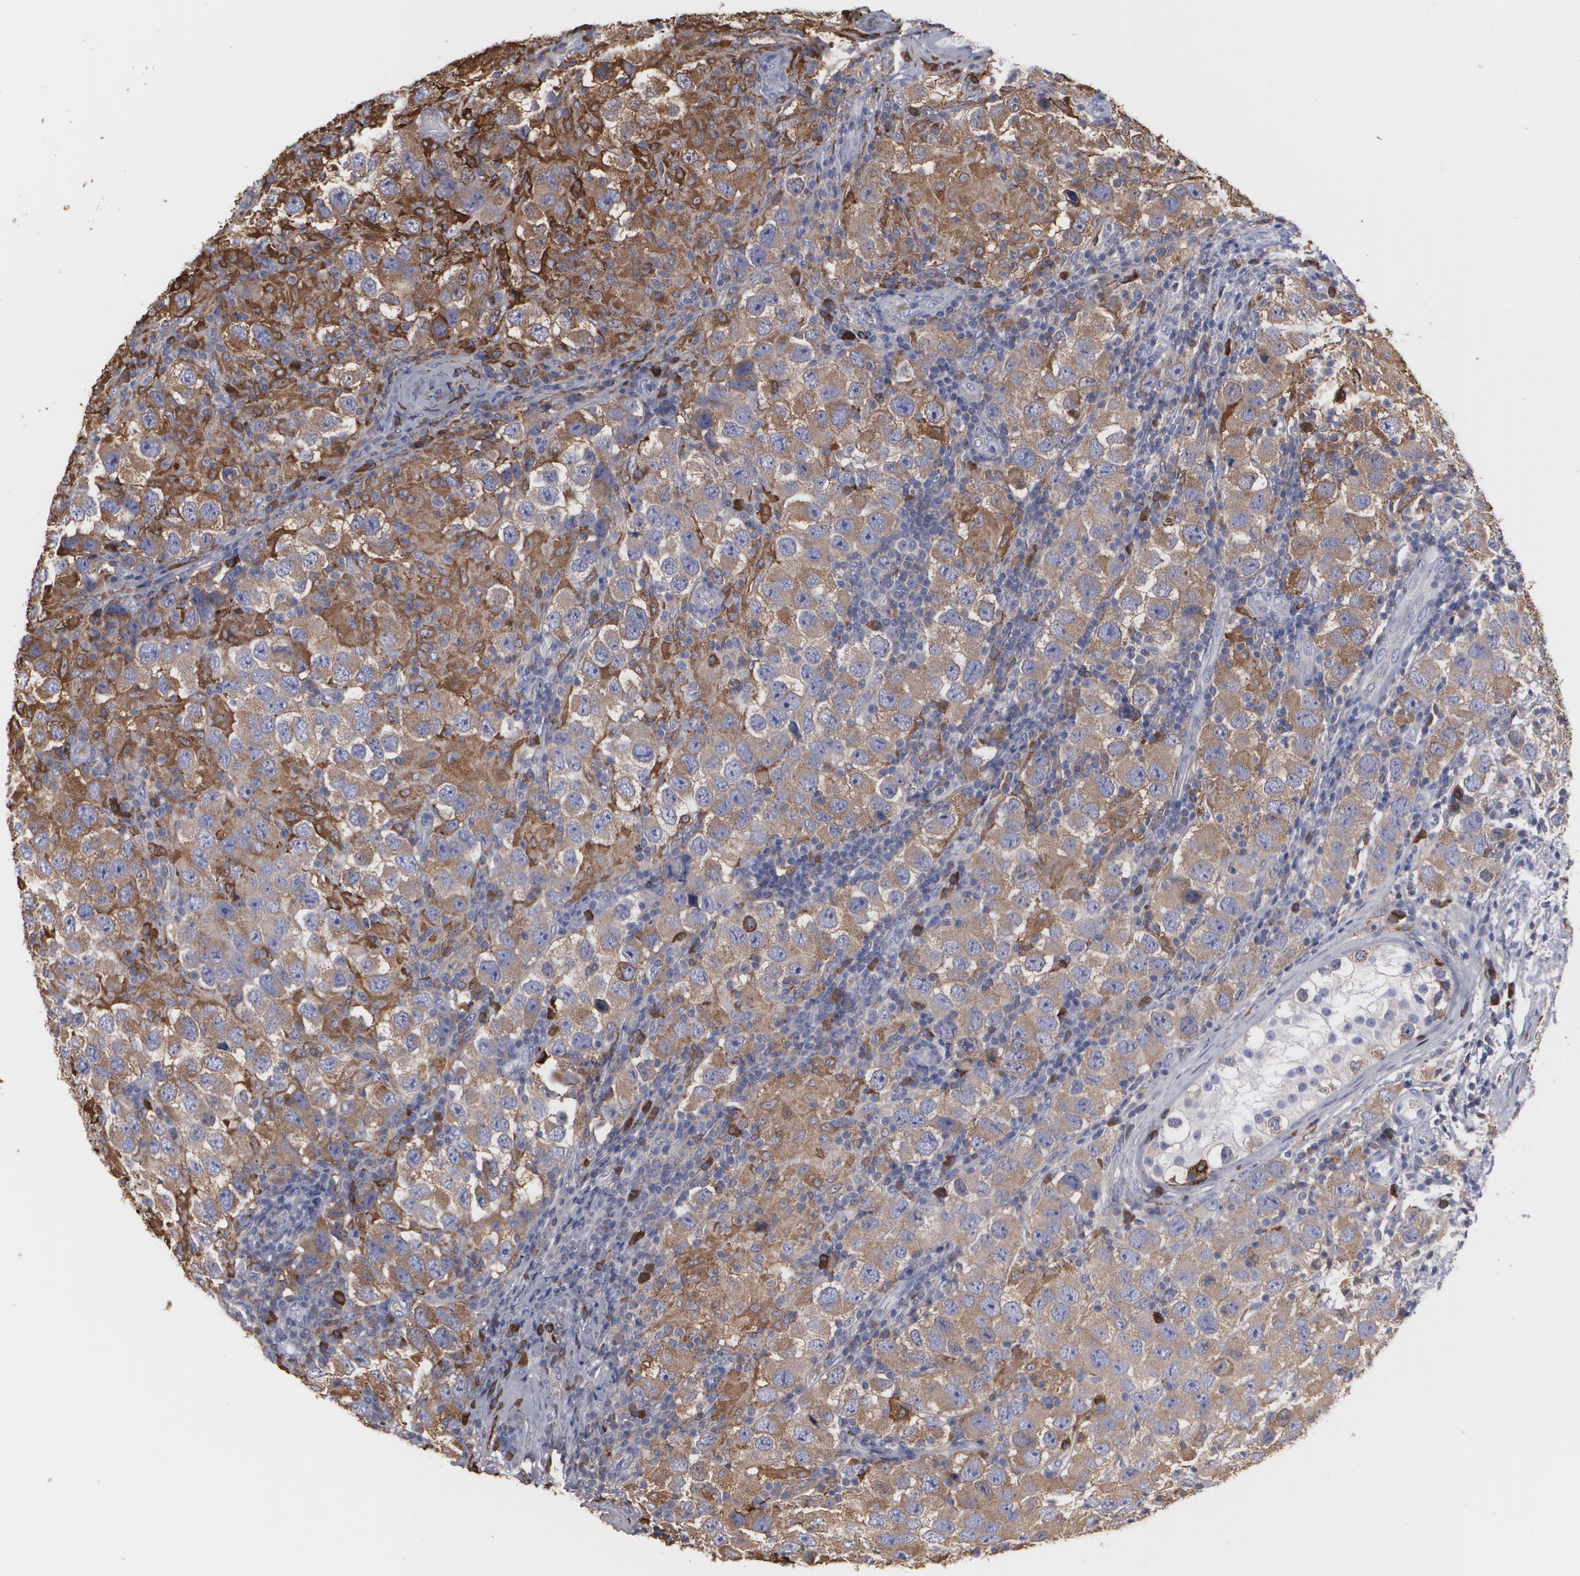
{"staining": {"intensity": "strong", "quantity": ">75%", "location": "cytoplasmic/membranous"}, "tissue": "testis cancer", "cell_type": "Tumor cells", "image_type": "cancer", "snomed": [{"axis": "morphology", "description": "Carcinoma, Embryonal, NOS"}, {"axis": "topography", "description": "Testis"}], "caption": "Immunohistochemistry (DAB (3,3'-diaminobenzidine)) staining of human testis cancer (embryonal carcinoma) displays strong cytoplasmic/membranous protein expression in about >75% of tumor cells.", "gene": "ODC1", "patient": {"sex": "male", "age": 21}}